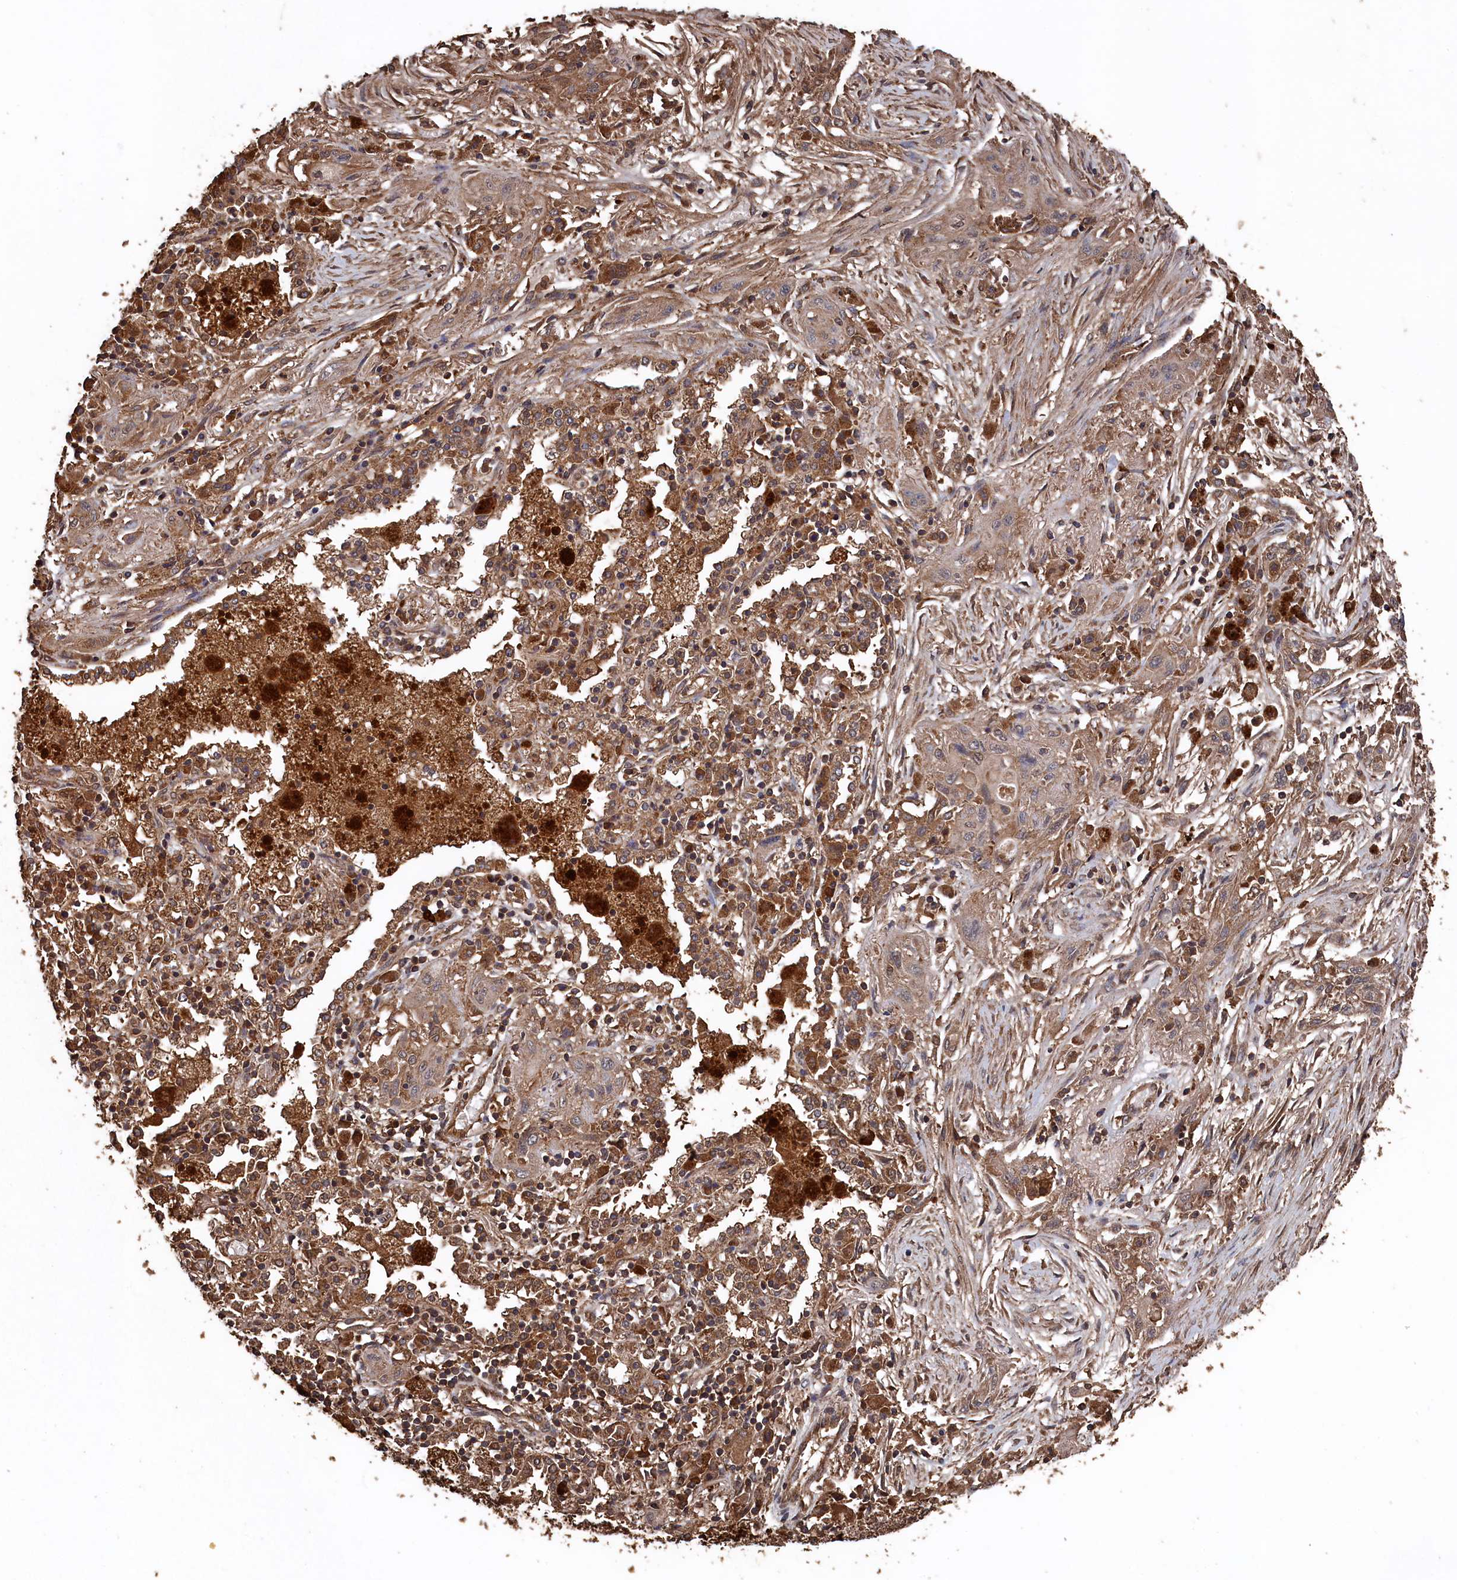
{"staining": {"intensity": "weak", "quantity": ">75%", "location": "cytoplasmic/membranous"}, "tissue": "lung cancer", "cell_type": "Tumor cells", "image_type": "cancer", "snomed": [{"axis": "morphology", "description": "Squamous cell carcinoma, NOS"}, {"axis": "topography", "description": "Lung"}], "caption": "This is an image of immunohistochemistry staining of squamous cell carcinoma (lung), which shows weak staining in the cytoplasmic/membranous of tumor cells.", "gene": "SNX33", "patient": {"sex": "female", "age": 47}}